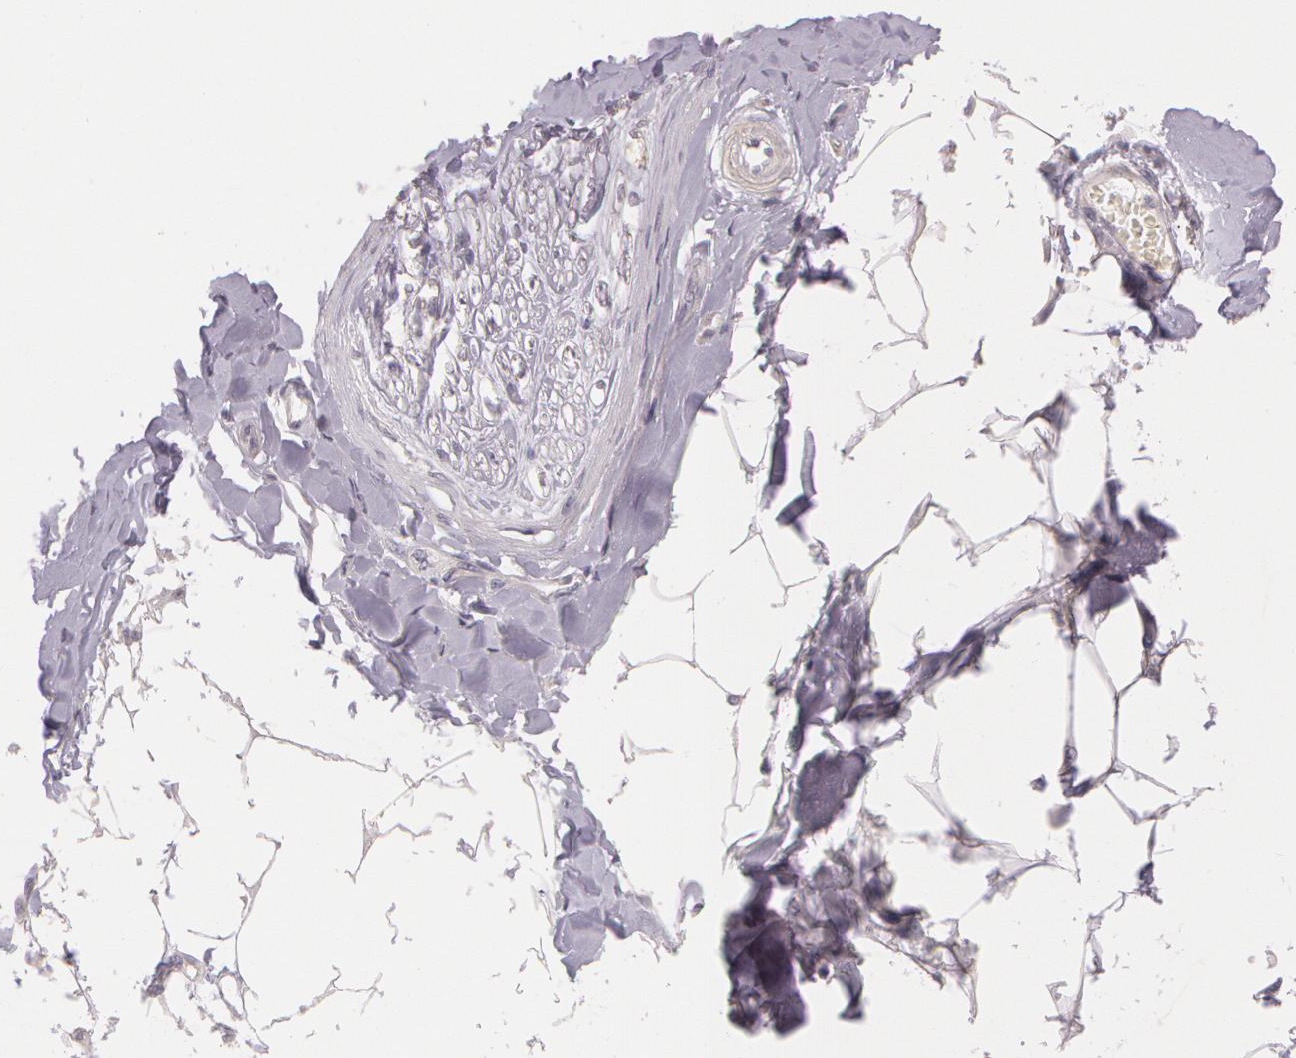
{"staining": {"intensity": "negative", "quantity": "none", "location": "none"}, "tissue": "adipose tissue", "cell_type": "Adipocytes", "image_type": "normal", "snomed": [{"axis": "morphology", "description": "Normal tissue, NOS"}, {"axis": "morphology", "description": "Squamous cell carcinoma, NOS"}, {"axis": "topography", "description": "Skin"}, {"axis": "topography", "description": "Peripheral nerve tissue"}], "caption": "This is an immunohistochemistry photomicrograph of normal human adipose tissue. There is no positivity in adipocytes.", "gene": "G2E3", "patient": {"sex": "male", "age": 83}}